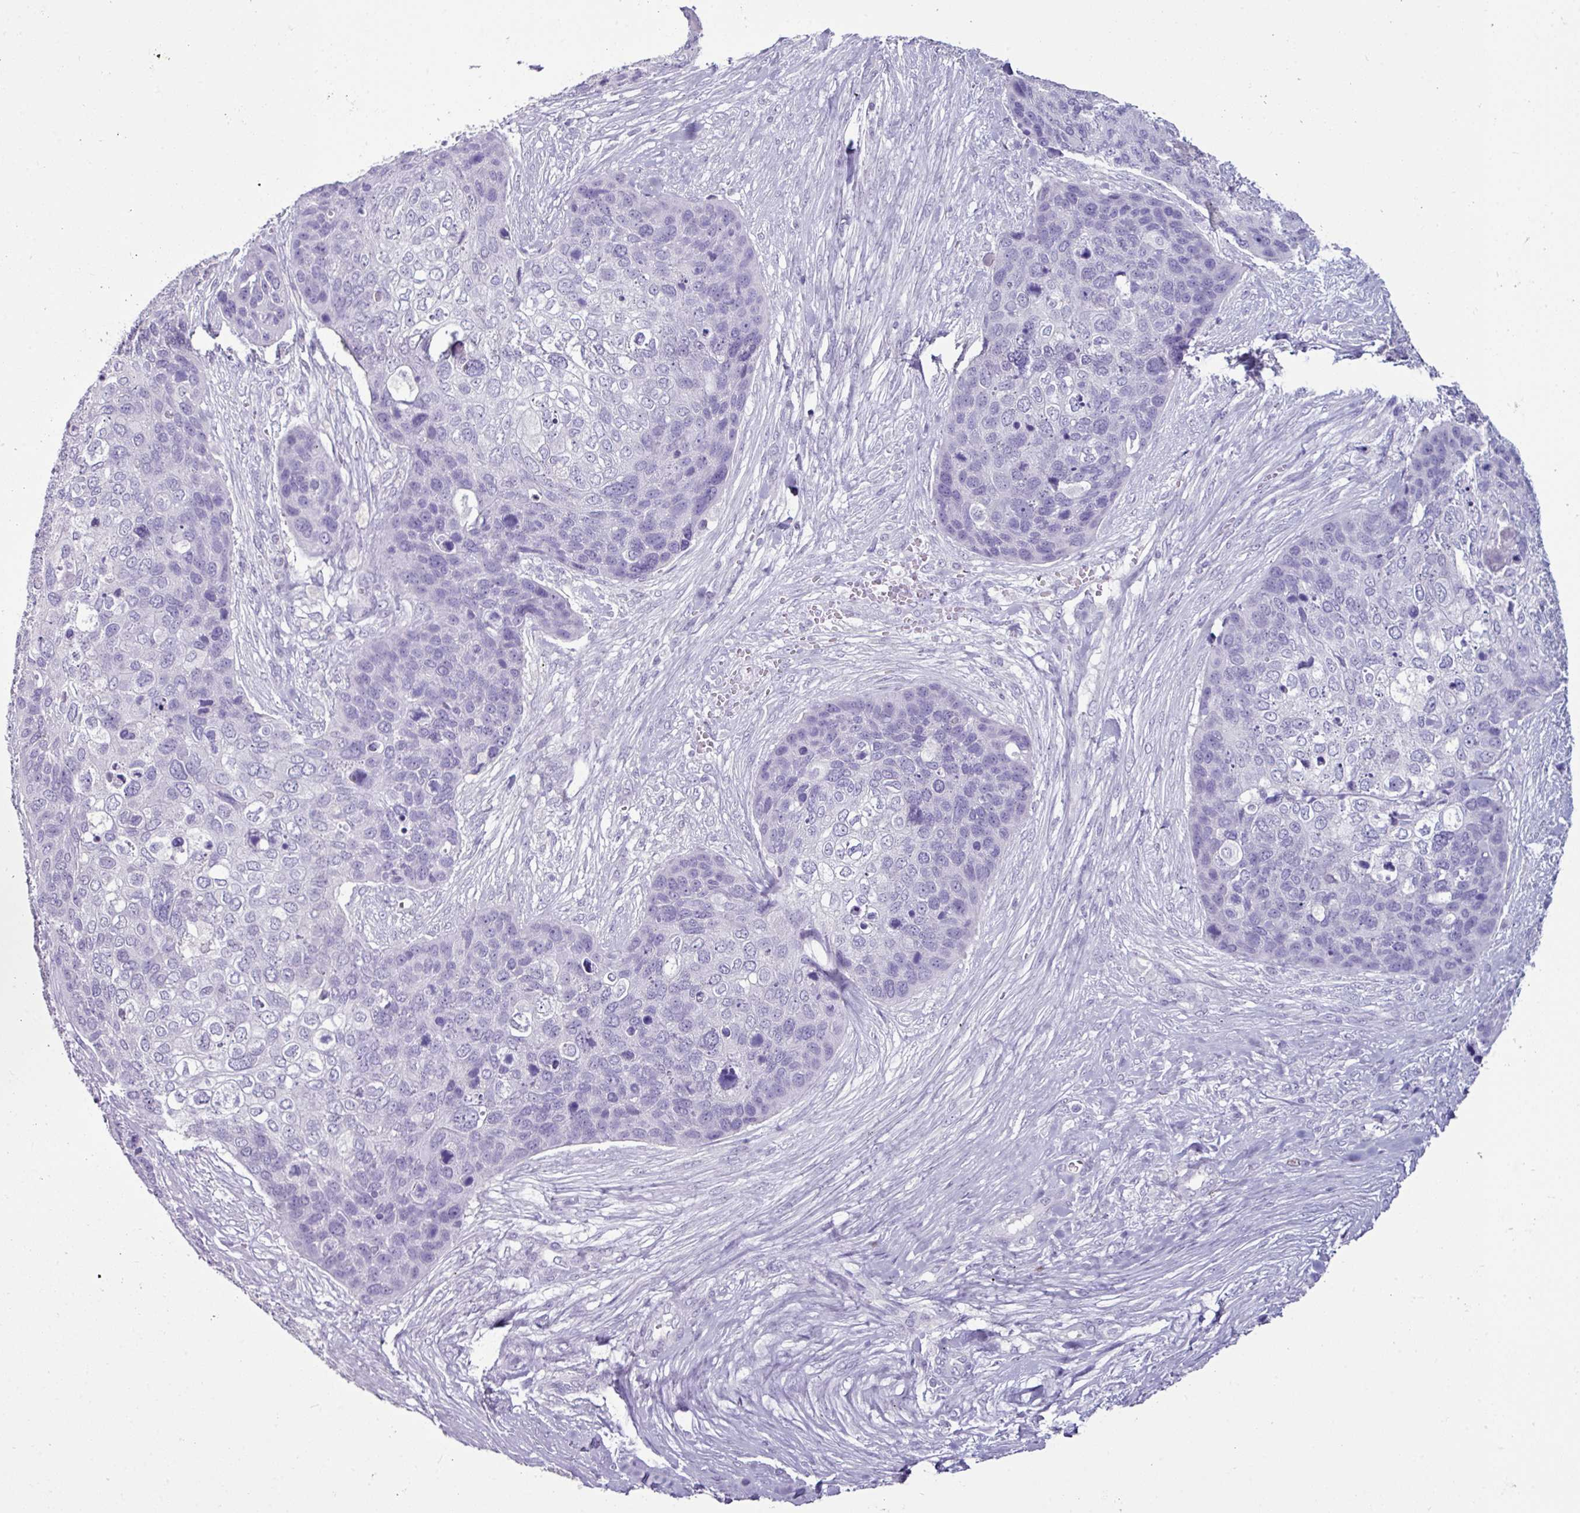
{"staining": {"intensity": "negative", "quantity": "none", "location": "none"}, "tissue": "skin cancer", "cell_type": "Tumor cells", "image_type": "cancer", "snomed": [{"axis": "morphology", "description": "Basal cell carcinoma"}, {"axis": "topography", "description": "Skin"}], "caption": "Micrograph shows no significant protein positivity in tumor cells of skin cancer (basal cell carcinoma).", "gene": "GLP2R", "patient": {"sex": "female", "age": 74}}